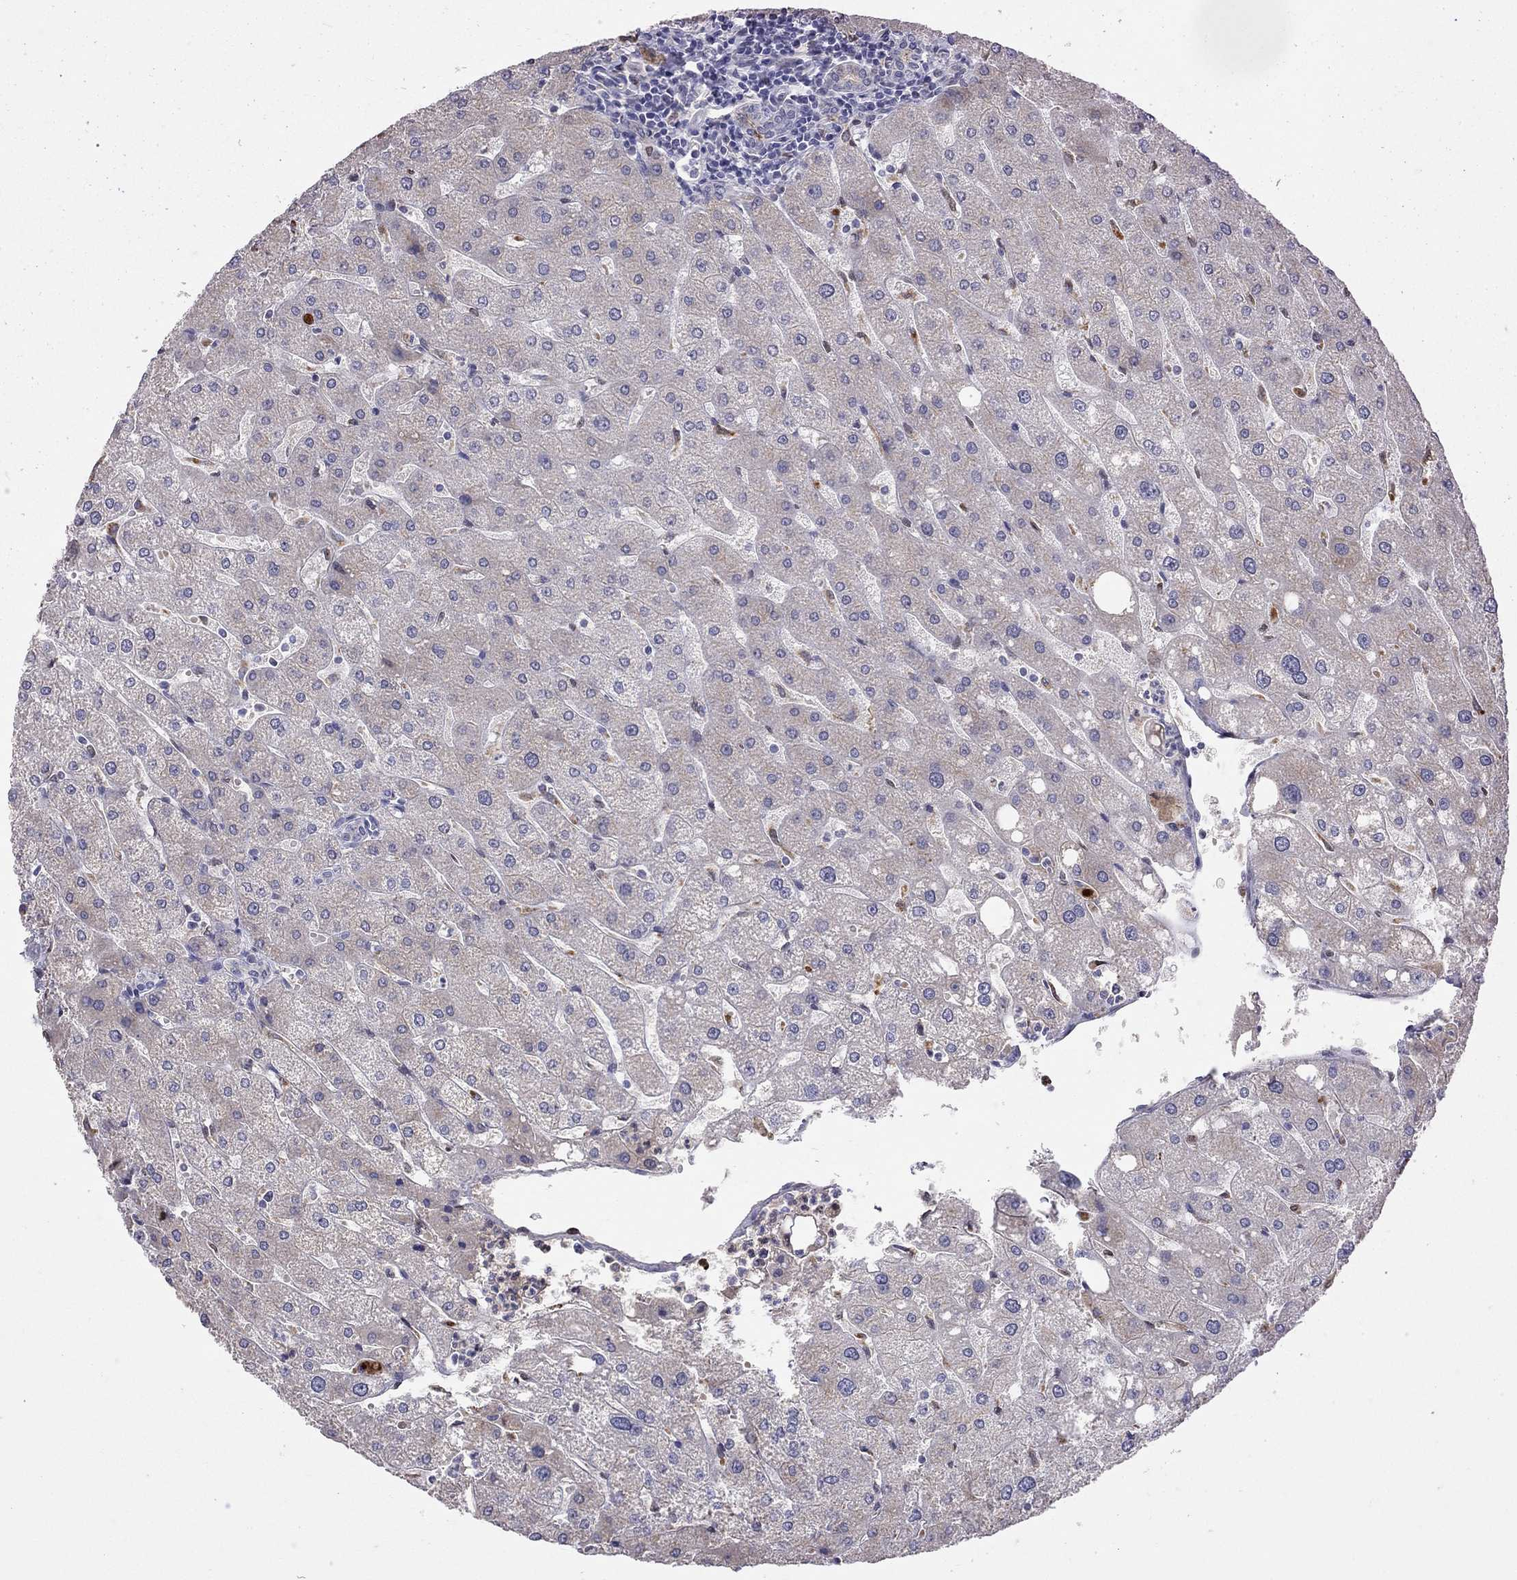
{"staining": {"intensity": "negative", "quantity": "none", "location": "none"}, "tissue": "liver", "cell_type": "Cholangiocytes", "image_type": "normal", "snomed": [{"axis": "morphology", "description": "Normal tissue, NOS"}, {"axis": "topography", "description": "Liver"}], "caption": "This is a image of IHC staining of unremarkable liver, which shows no expression in cholangiocytes.", "gene": "SERPINA3", "patient": {"sex": "male", "age": 67}}